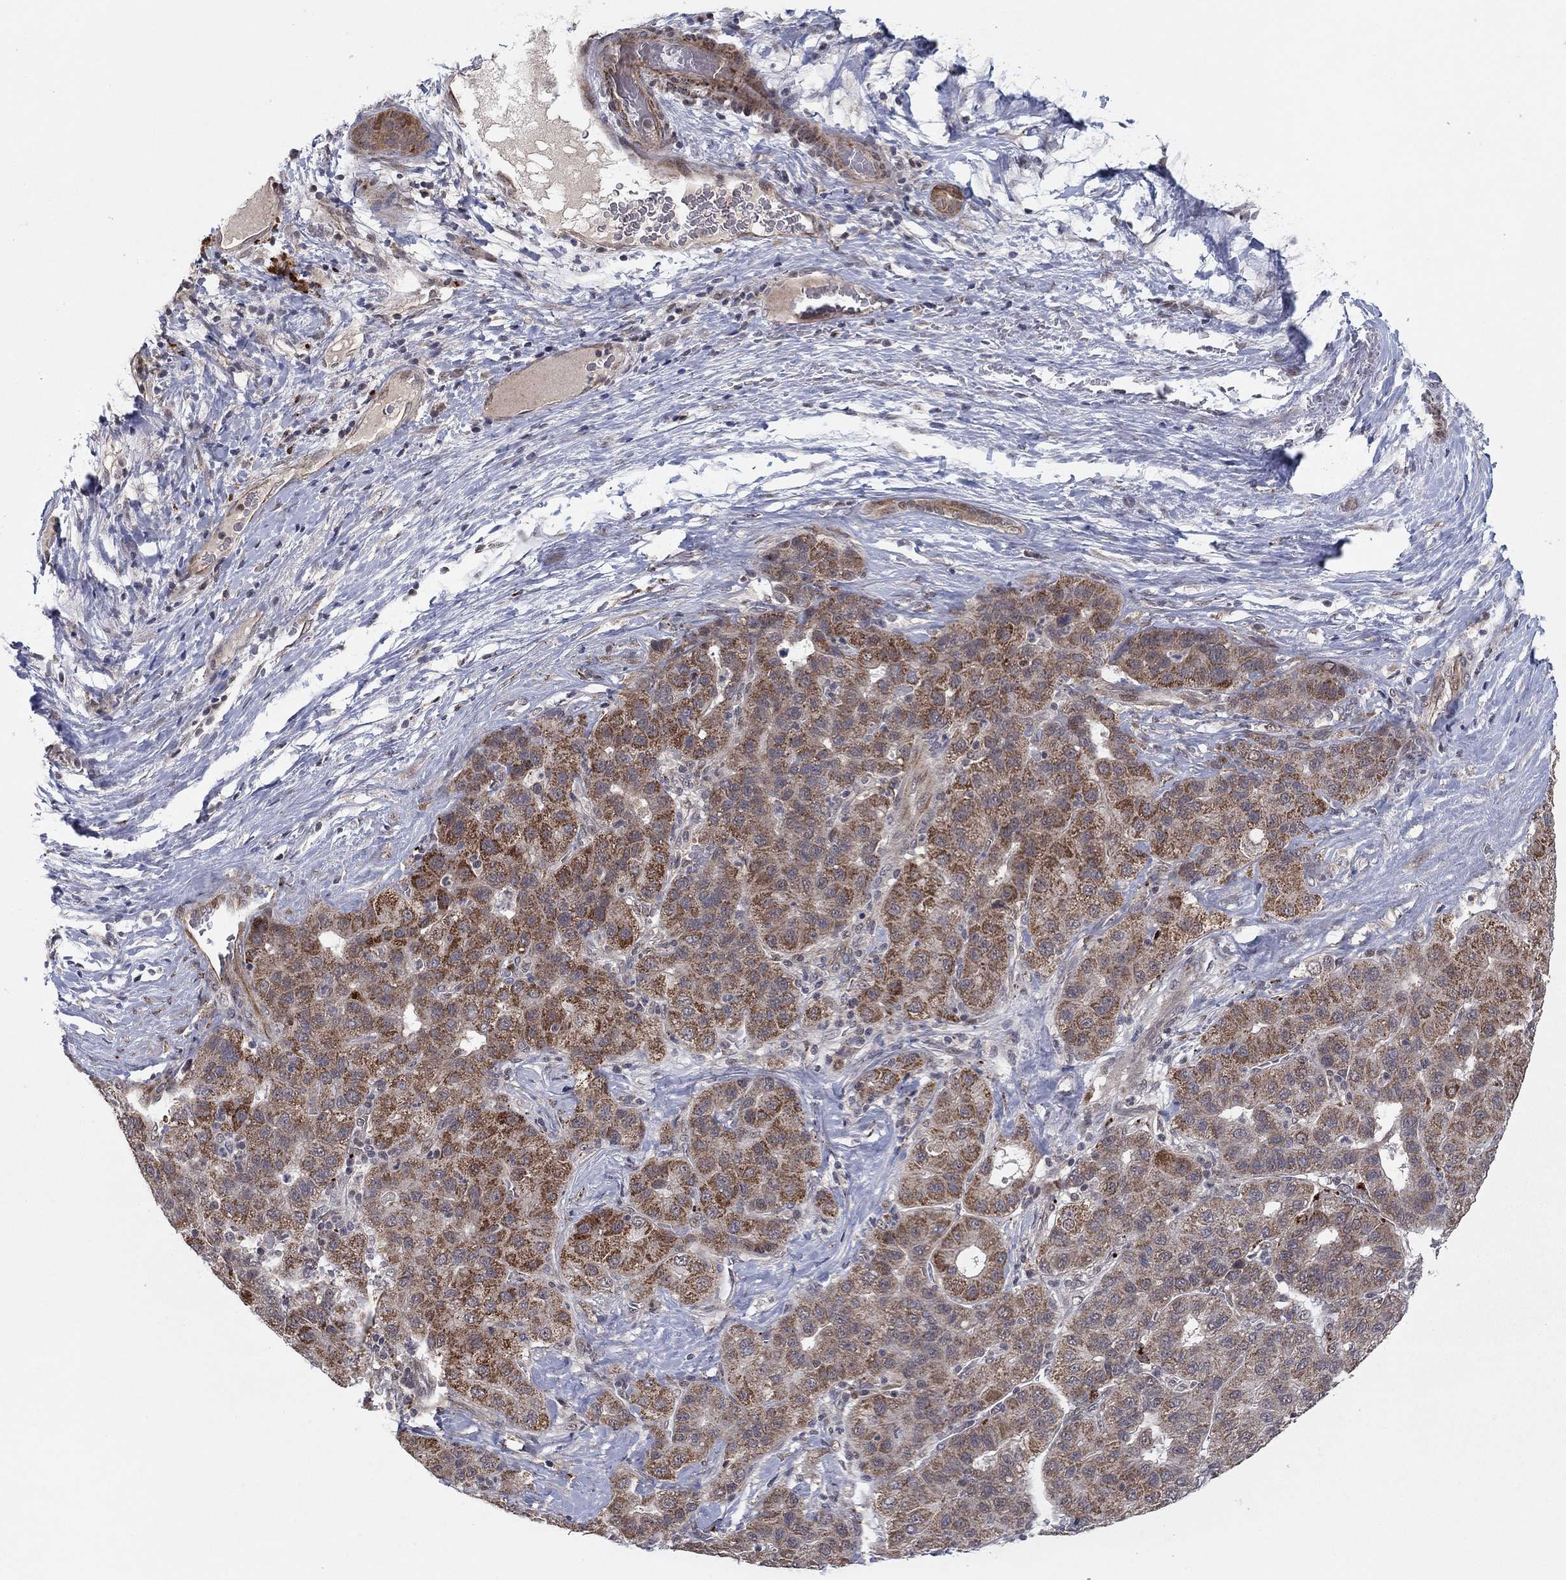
{"staining": {"intensity": "strong", "quantity": "25%-75%", "location": "cytoplasmic/membranous"}, "tissue": "liver cancer", "cell_type": "Tumor cells", "image_type": "cancer", "snomed": [{"axis": "morphology", "description": "Carcinoma, Hepatocellular, NOS"}, {"axis": "topography", "description": "Liver"}], "caption": "Hepatocellular carcinoma (liver) stained with DAB immunohistochemistry displays high levels of strong cytoplasmic/membranous expression in about 25%-75% of tumor cells.", "gene": "ZNF395", "patient": {"sex": "male", "age": 65}}